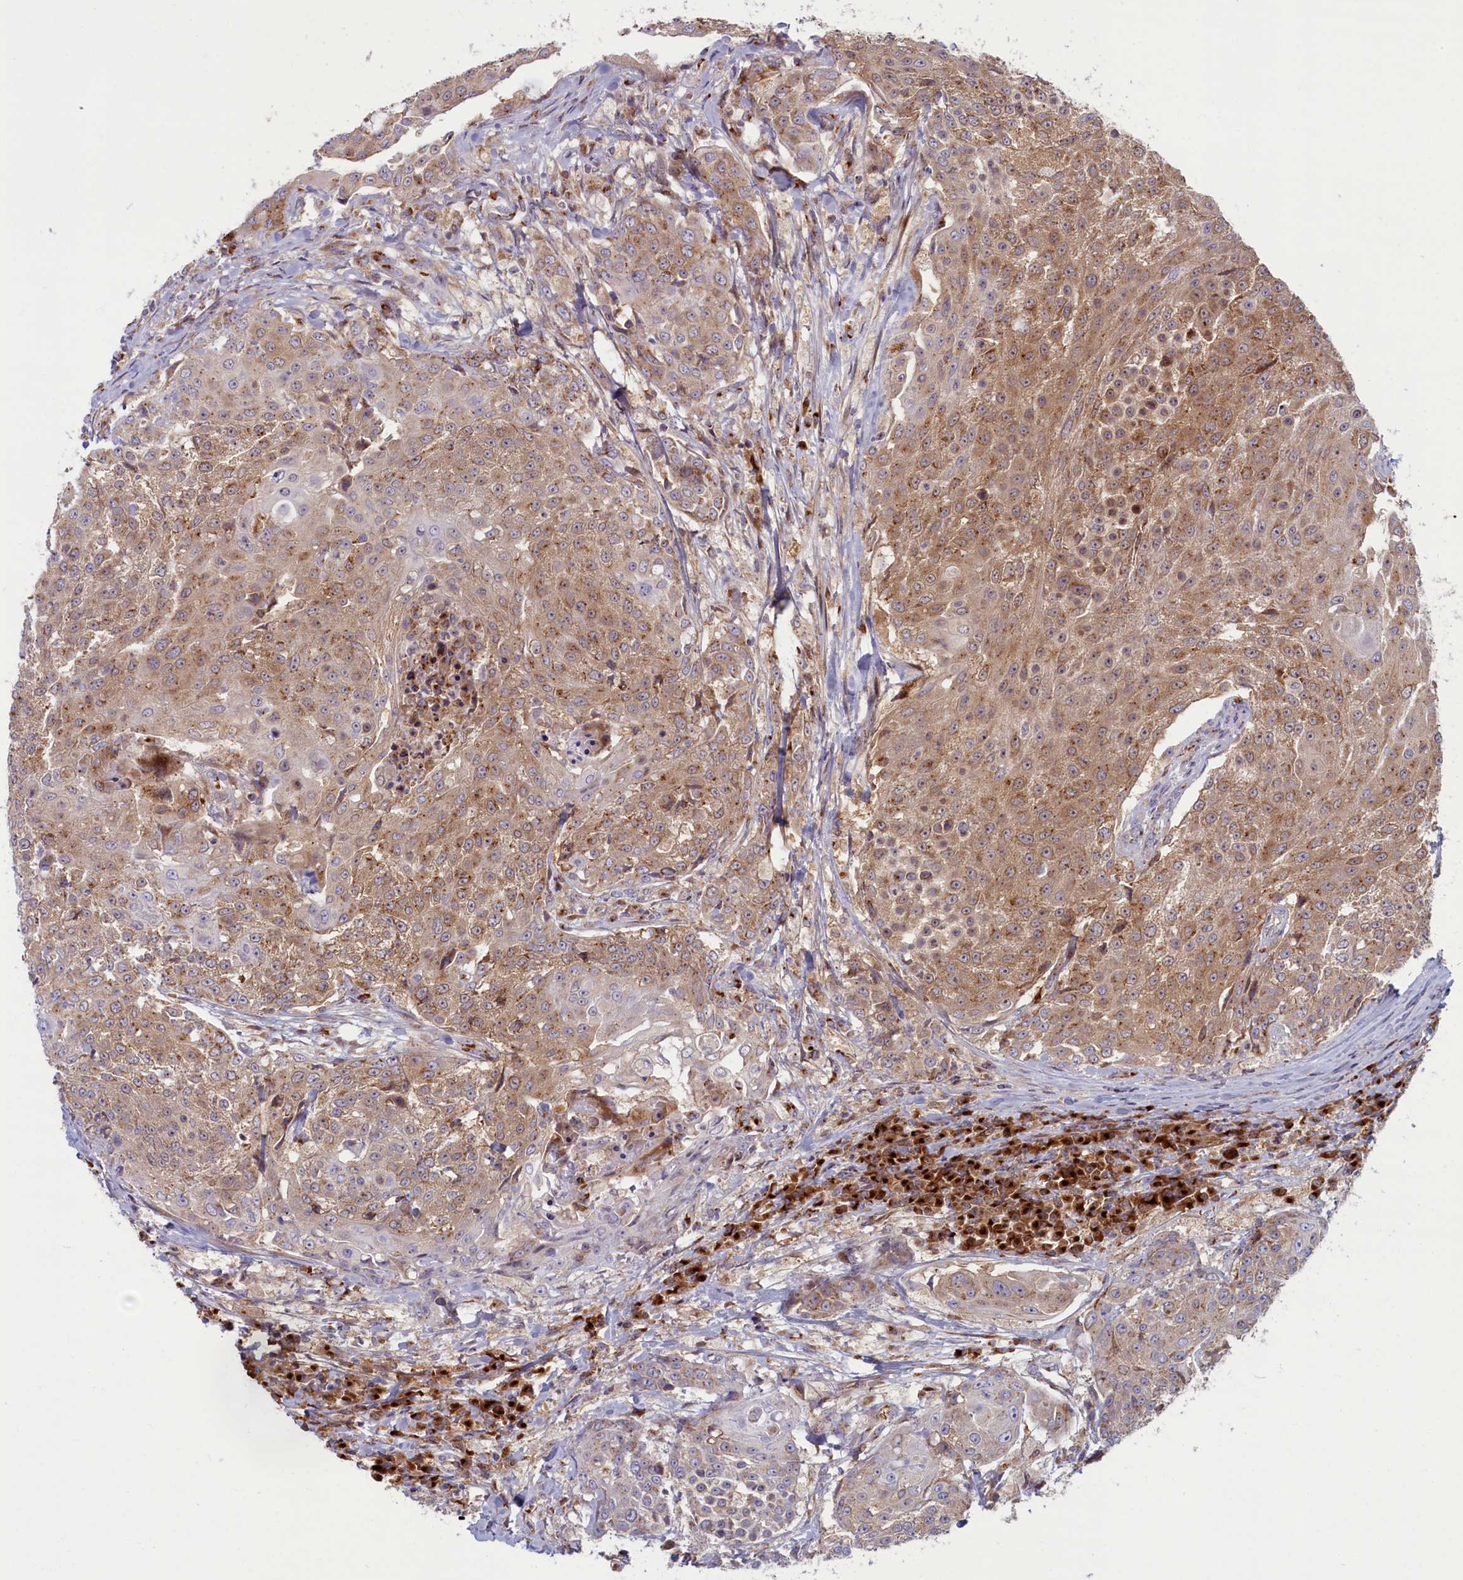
{"staining": {"intensity": "moderate", "quantity": ">75%", "location": "cytoplasmic/membranous"}, "tissue": "urothelial cancer", "cell_type": "Tumor cells", "image_type": "cancer", "snomed": [{"axis": "morphology", "description": "Urothelial carcinoma, High grade"}, {"axis": "topography", "description": "Urinary bladder"}], "caption": "High-magnification brightfield microscopy of urothelial cancer stained with DAB (3,3'-diaminobenzidine) (brown) and counterstained with hematoxylin (blue). tumor cells exhibit moderate cytoplasmic/membranous expression is appreciated in approximately>75% of cells.", "gene": "BLVRB", "patient": {"sex": "female", "age": 63}}